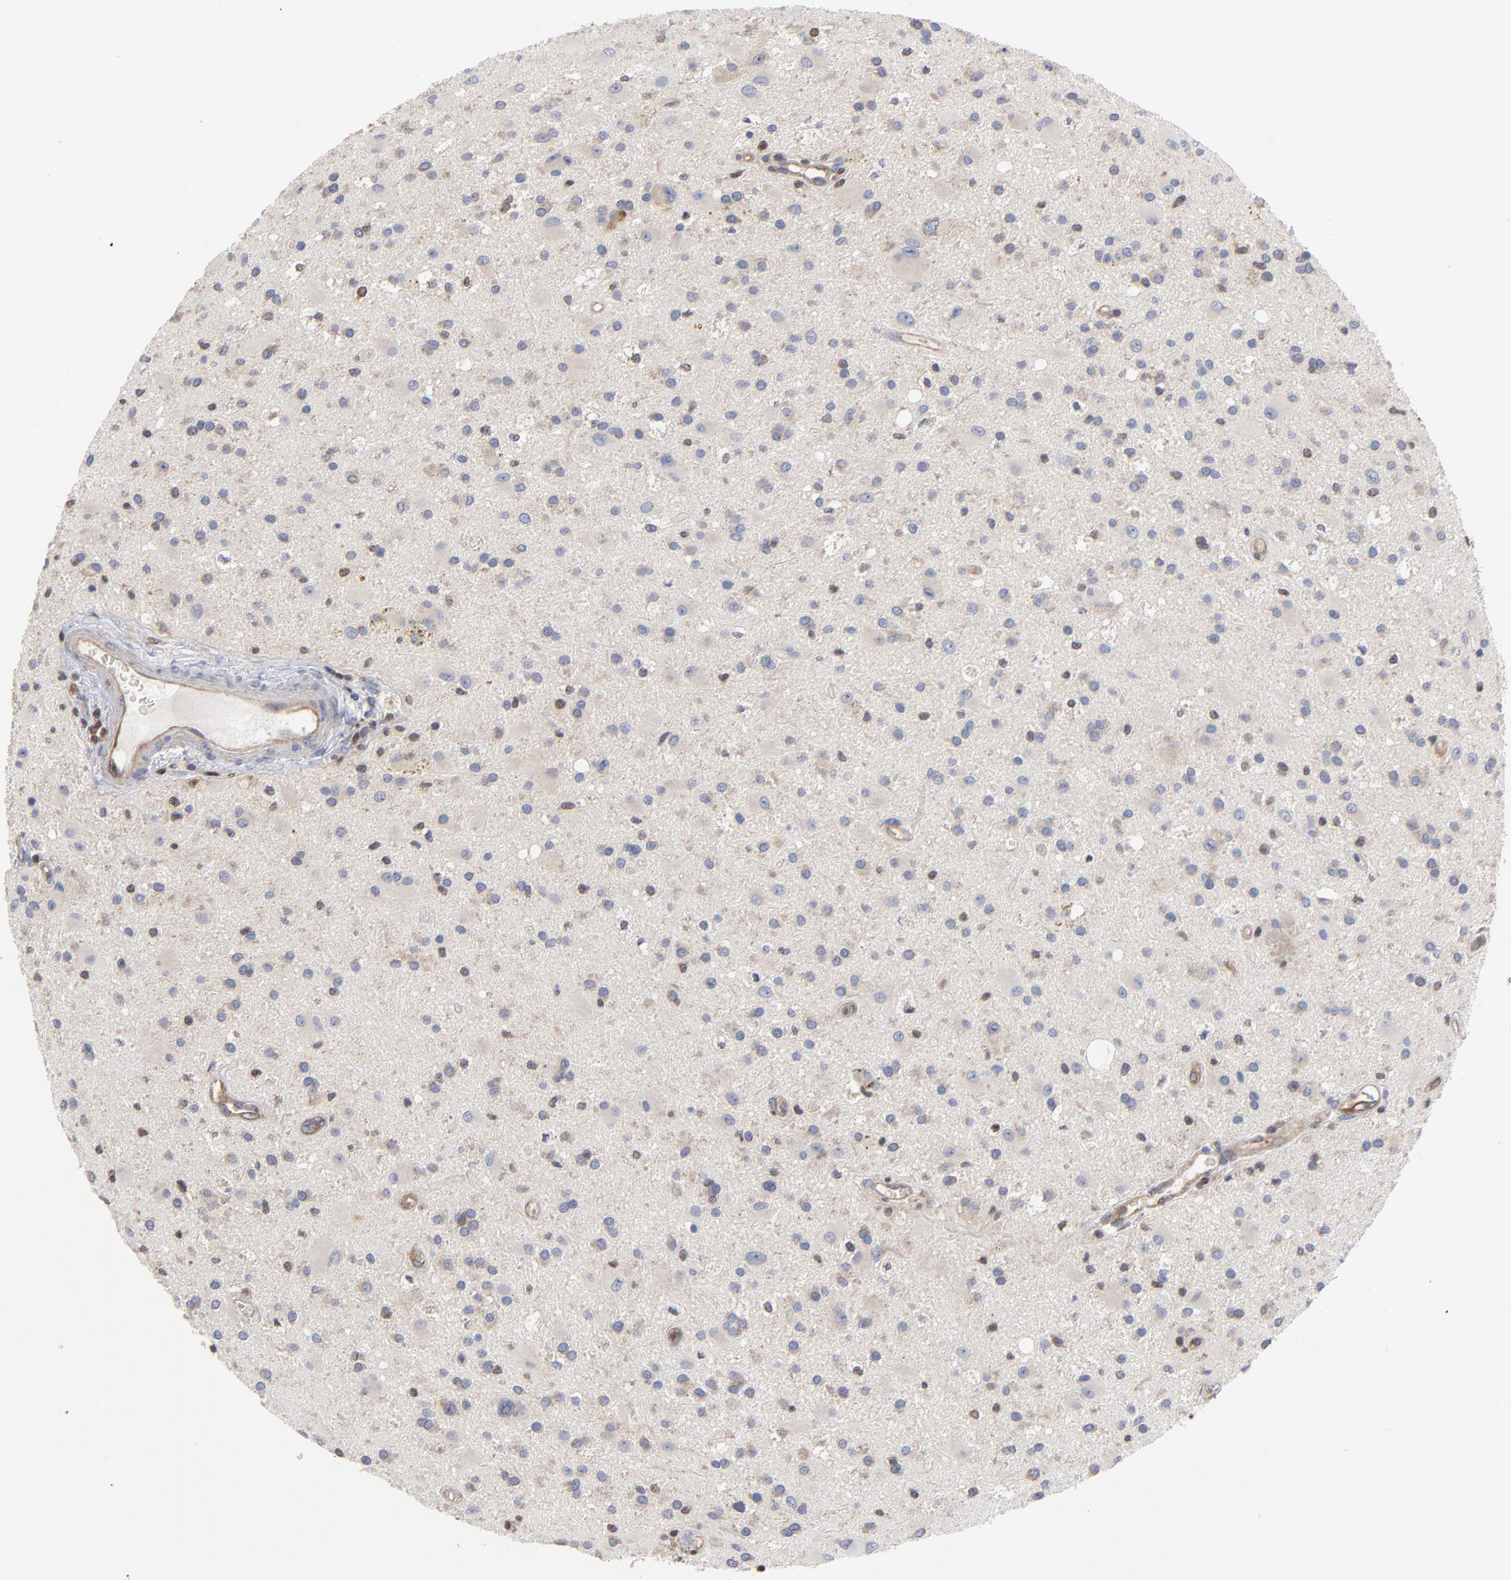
{"staining": {"intensity": "weak", "quantity": "<25%", "location": "nuclear"}, "tissue": "glioma", "cell_type": "Tumor cells", "image_type": "cancer", "snomed": [{"axis": "morphology", "description": "Glioma, malignant, Low grade"}, {"axis": "topography", "description": "Brain"}], "caption": "A micrograph of human malignant low-grade glioma is negative for staining in tumor cells.", "gene": "ARHGEF6", "patient": {"sex": "male", "age": 58}}